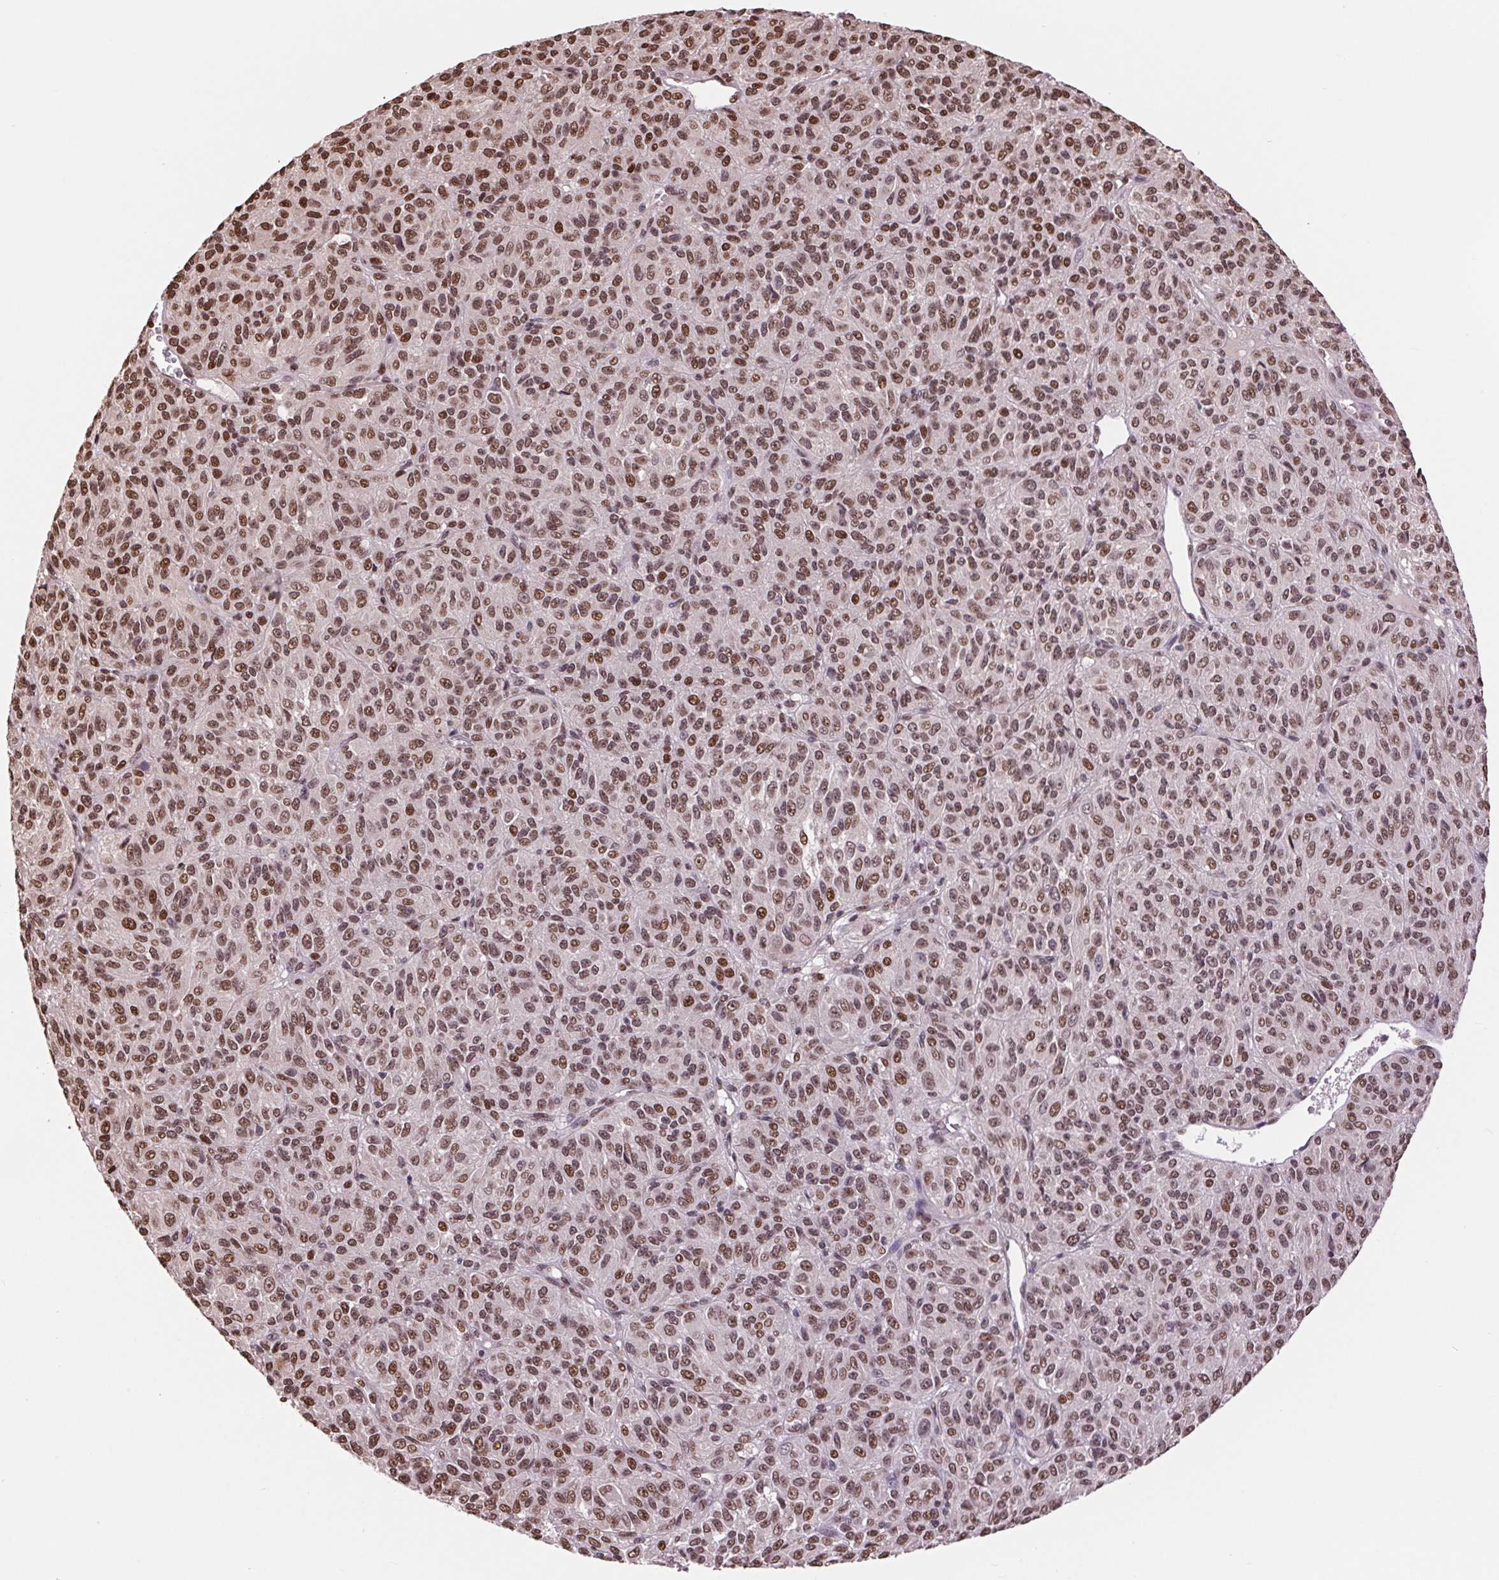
{"staining": {"intensity": "moderate", "quantity": ">75%", "location": "nuclear"}, "tissue": "melanoma", "cell_type": "Tumor cells", "image_type": "cancer", "snomed": [{"axis": "morphology", "description": "Malignant melanoma, Metastatic site"}, {"axis": "topography", "description": "Brain"}], "caption": "Malignant melanoma (metastatic site) was stained to show a protein in brown. There is medium levels of moderate nuclear staining in about >75% of tumor cells. Immunohistochemistry (ihc) stains the protein in brown and the nuclei are stained blue.", "gene": "RAD23A", "patient": {"sex": "female", "age": 56}}